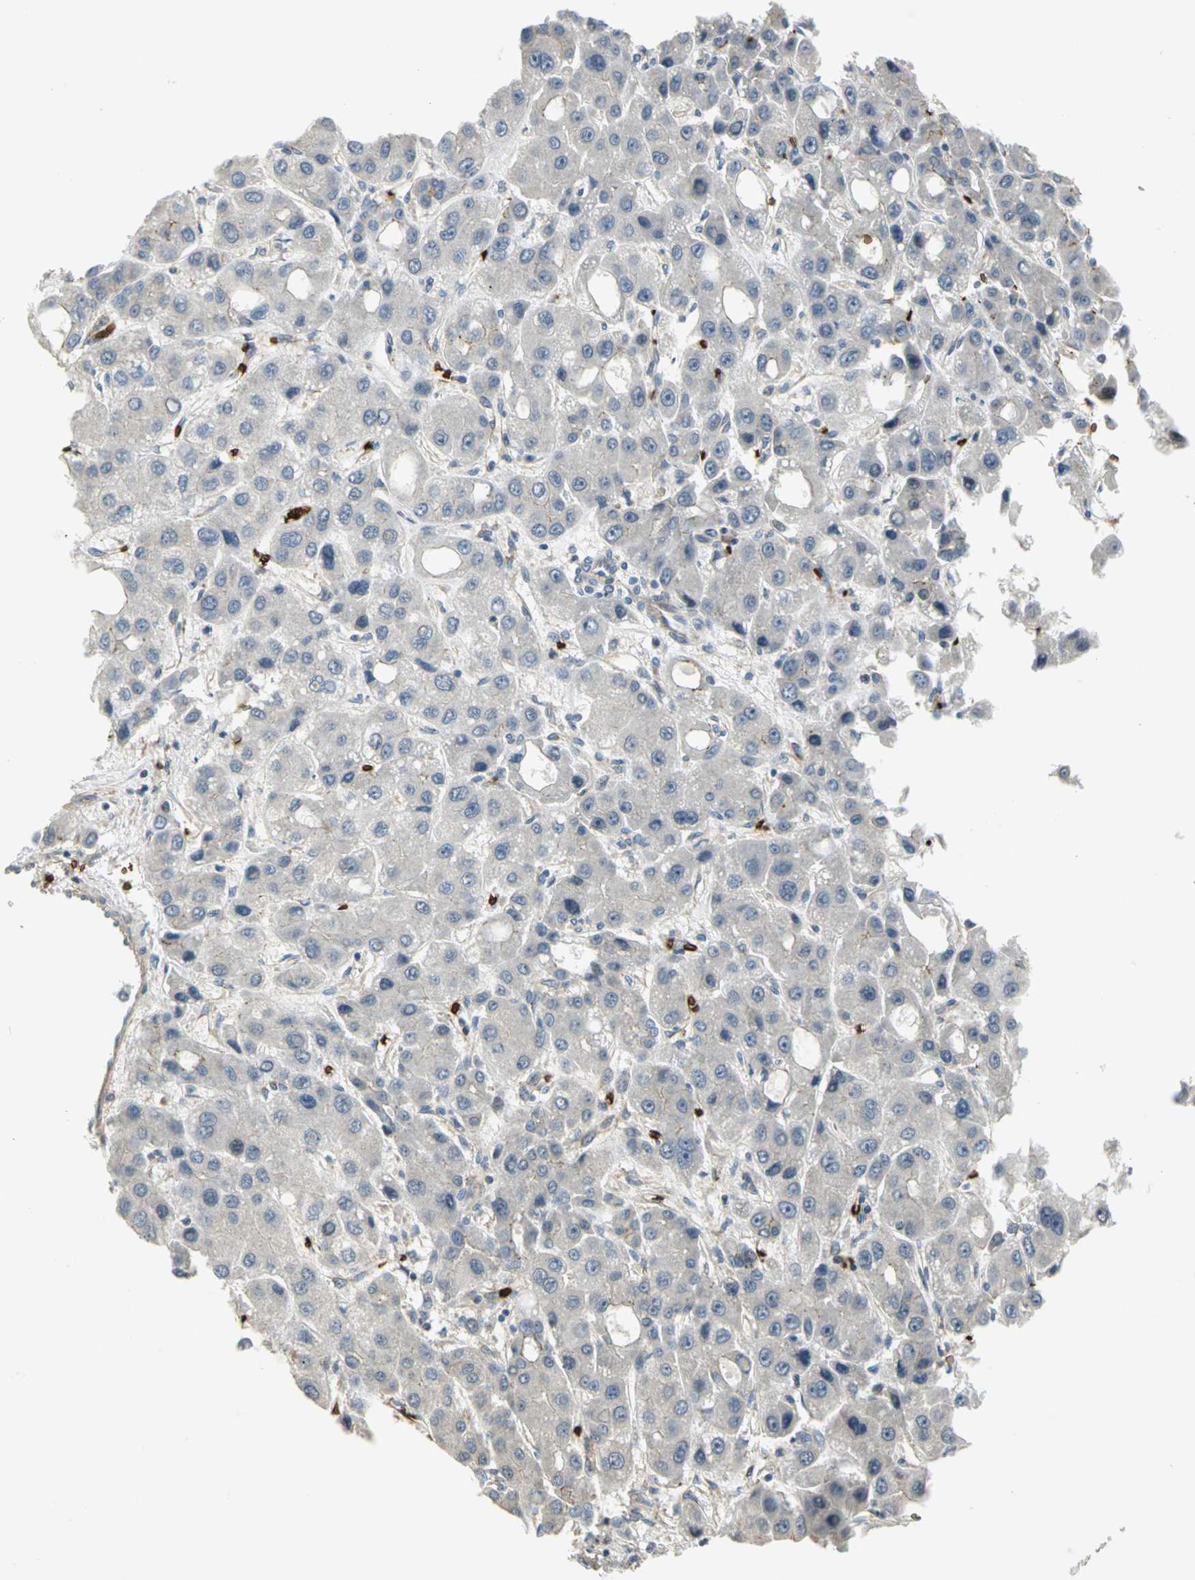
{"staining": {"intensity": "negative", "quantity": "none", "location": "none"}, "tissue": "liver cancer", "cell_type": "Tumor cells", "image_type": "cancer", "snomed": [{"axis": "morphology", "description": "Carcinoma, Hepatocellular, NOS"}, {"axis": "topography", "description": "Liver"}], "caption": "Immunohistochemistry of liver cancer (hepatocellular carcinoma) demonstrates no positivity in tumor cells.", "gene": "ANK1", "patient": {"sex": "male", "age": 55}}